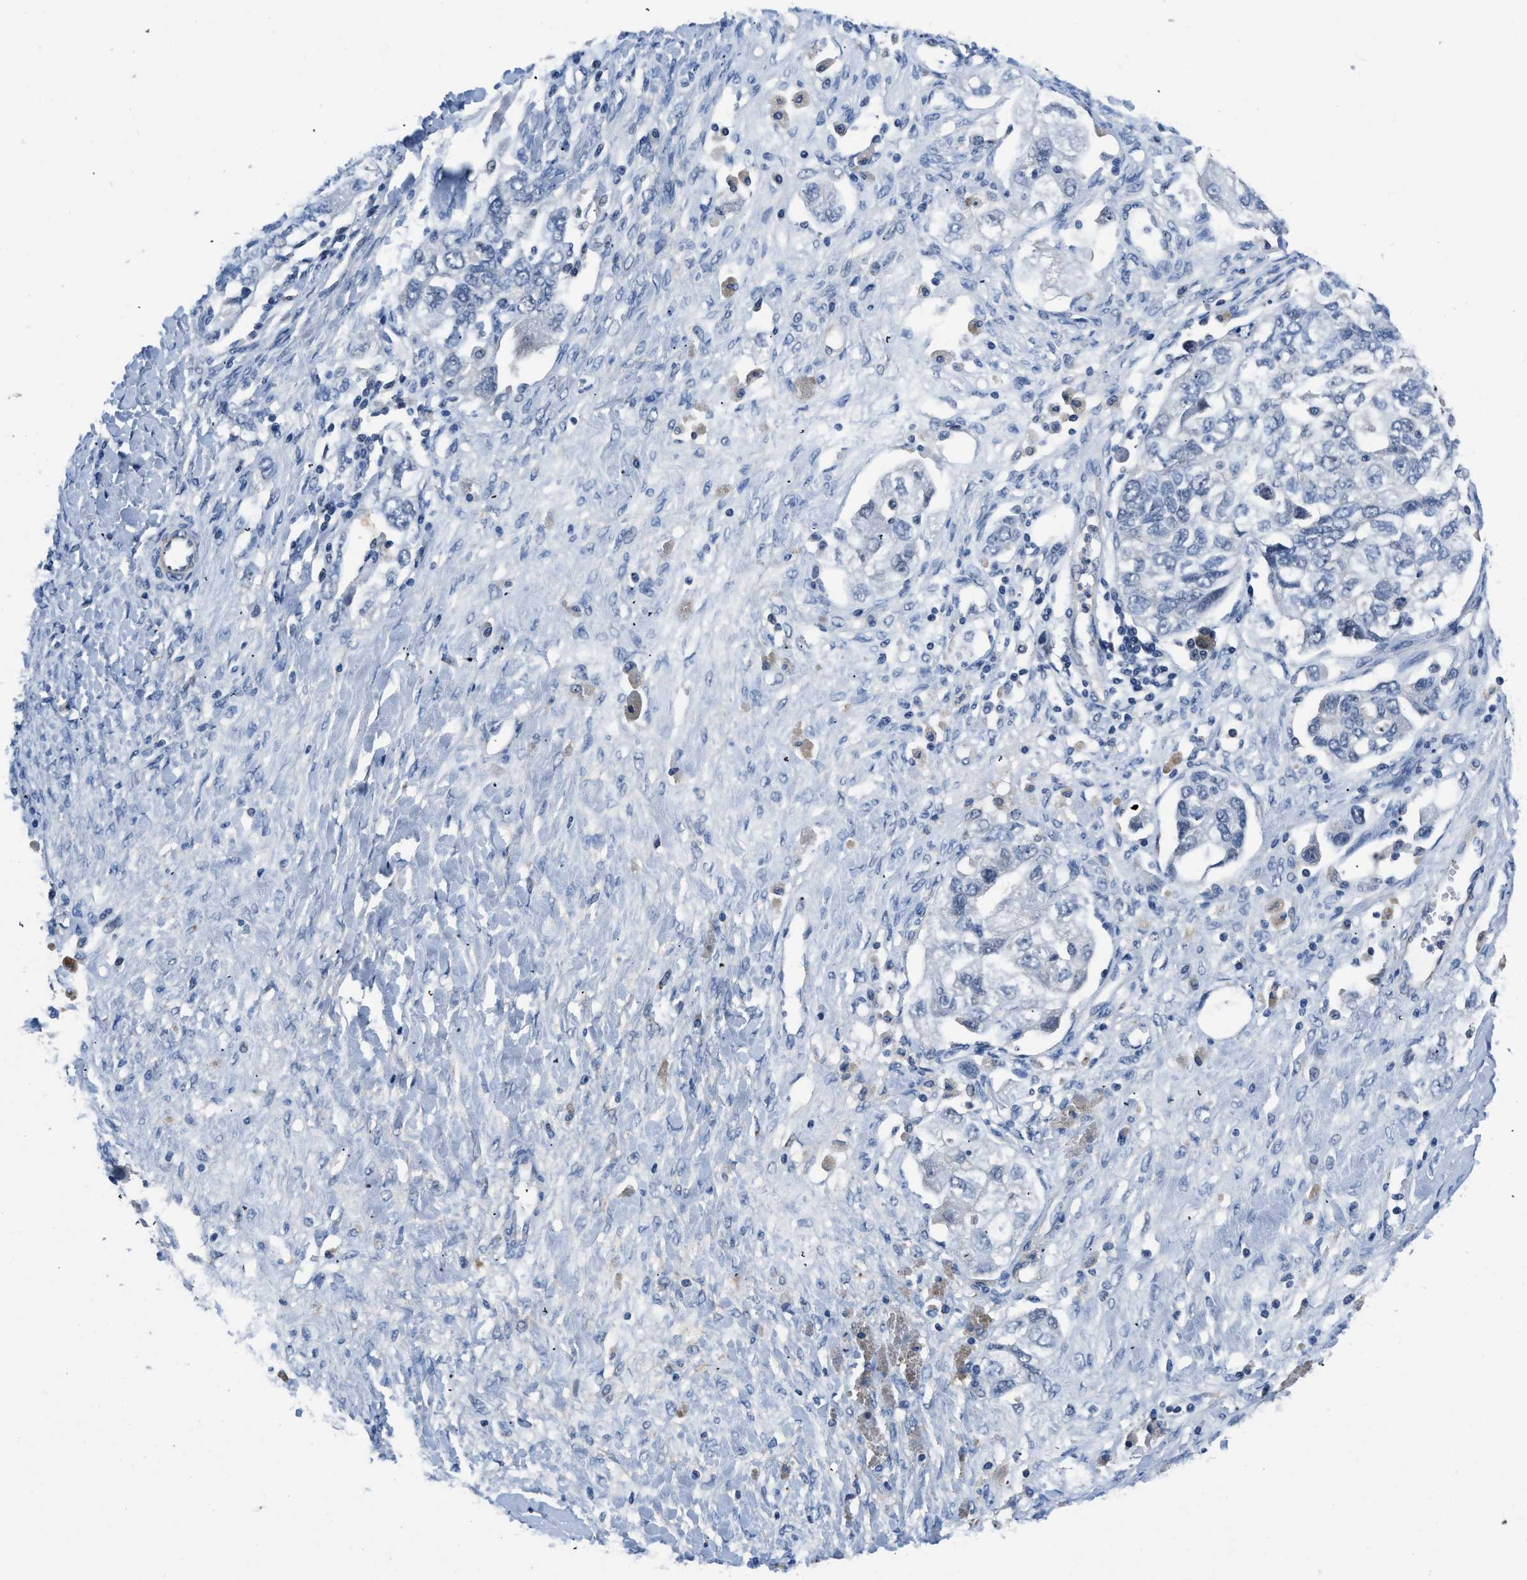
{"staining": {"intensity": "negative", "quantity": "none", "location": "none"}, "tissue": "ovarian cancer", "cell_type": "Tumor cells", "image_type": "cancer", "snomed": [{"axis": "morphology", "description": "Carcinoma, NOS"}, {"axis": "morphology", "description": "Cystadenocarcinoma, serous, NOS"}, {"axis": "topography", "description": "Ovary"}], "caption": "A histopathology image of human ovarian cancer (serous cystadenocarcinoma) is negative for staining in tumor cells.", "gene": "LANCL2", "patient": {"sex": "female", "age": 69}}